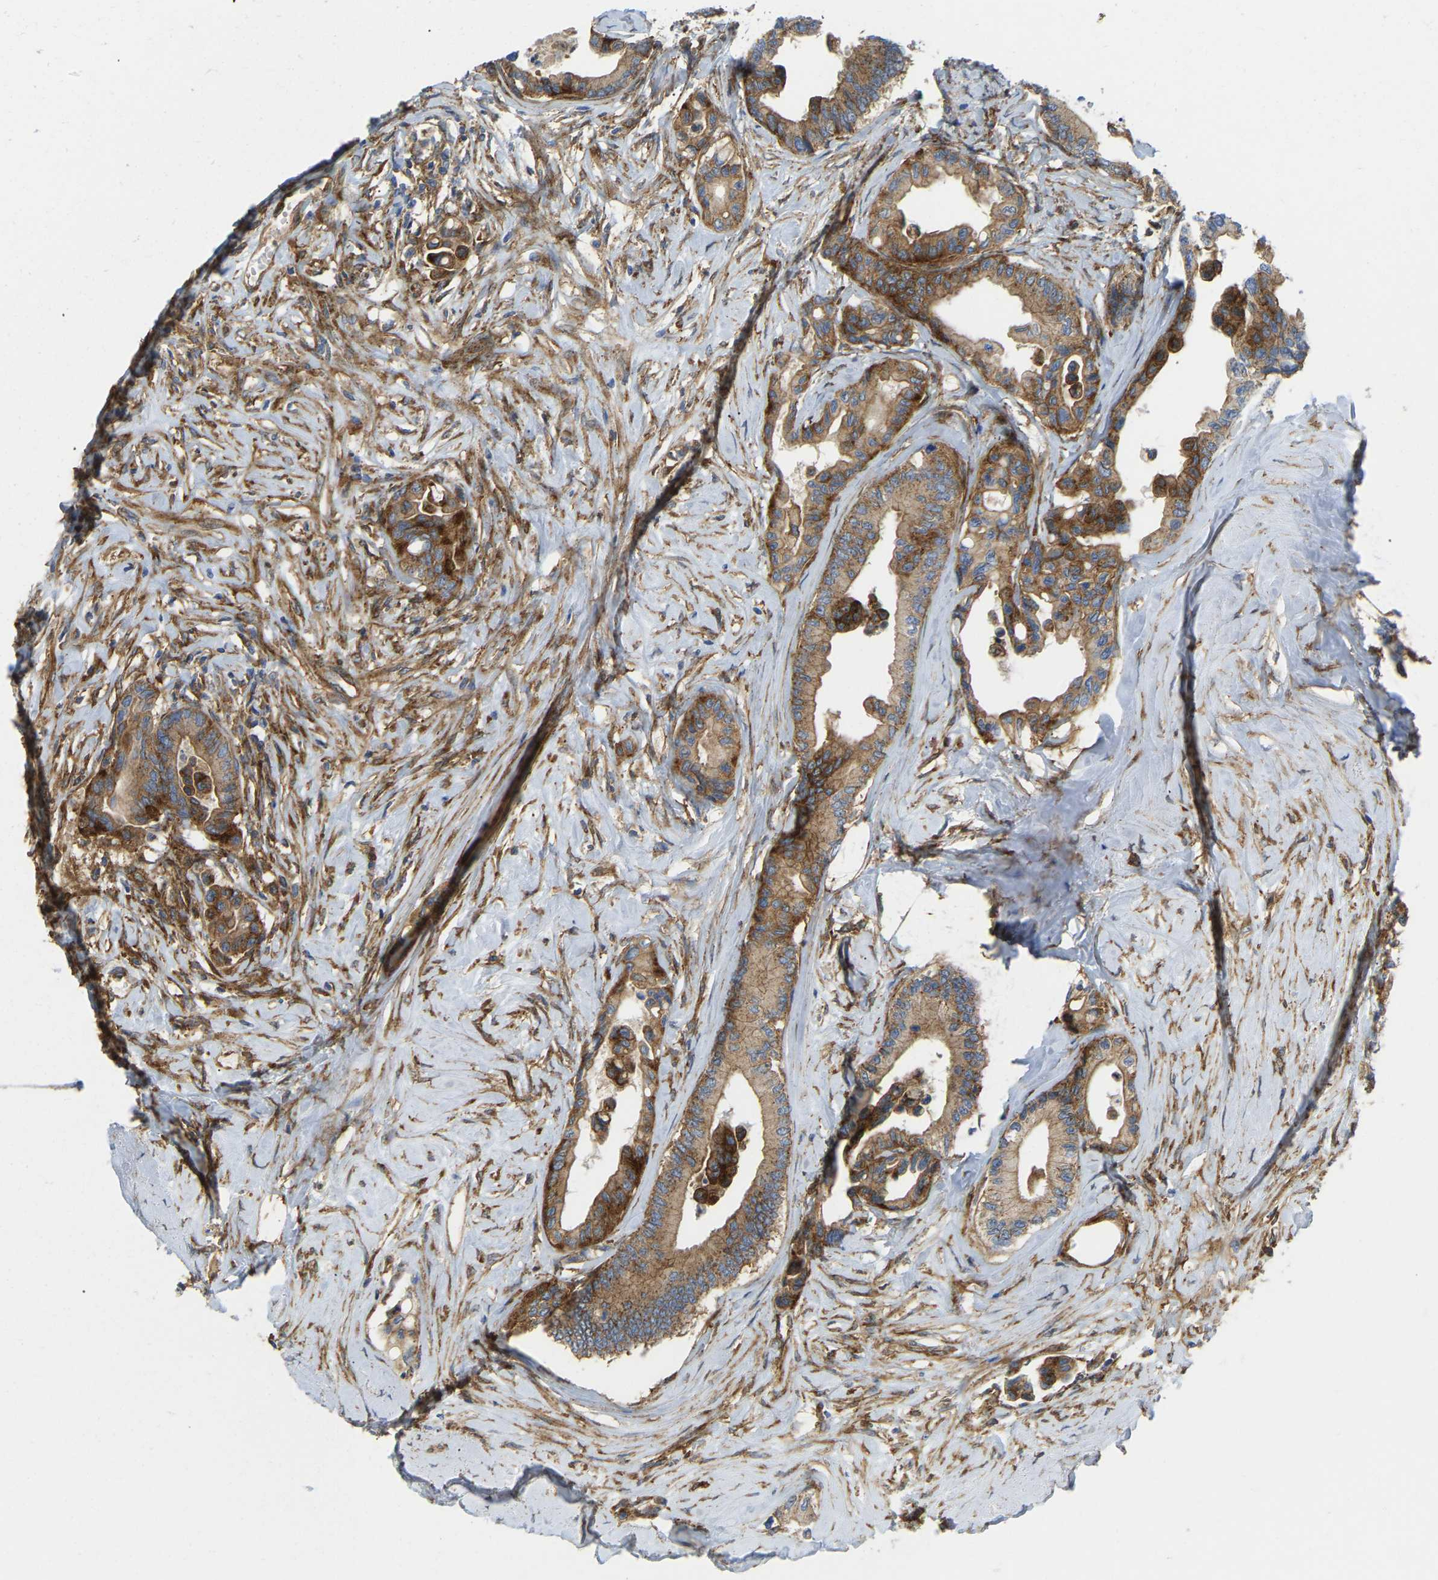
{"staining": {"intensity": "moderate", "quantity": ">75%", "location": "cytoplasmic/membranous"}, "tissue": "colorectal cancer", "cell_type": "Tumor cells", "image_type": "cancer", "snomed": [{"axis": "morphology", "description": "Normal tissue, NOS"}, {"axis": "morphology", "description": "Adenocarcinoma, NOS"}, {"axis": "topography", "description": "Colon"}], "caption": "Human adenocarcinoma (colorectal) stained with a protein marker displays moderate staining in tumor cells.", "gene": "PICALM", "patient": {"sex": "male", "age": 82}}